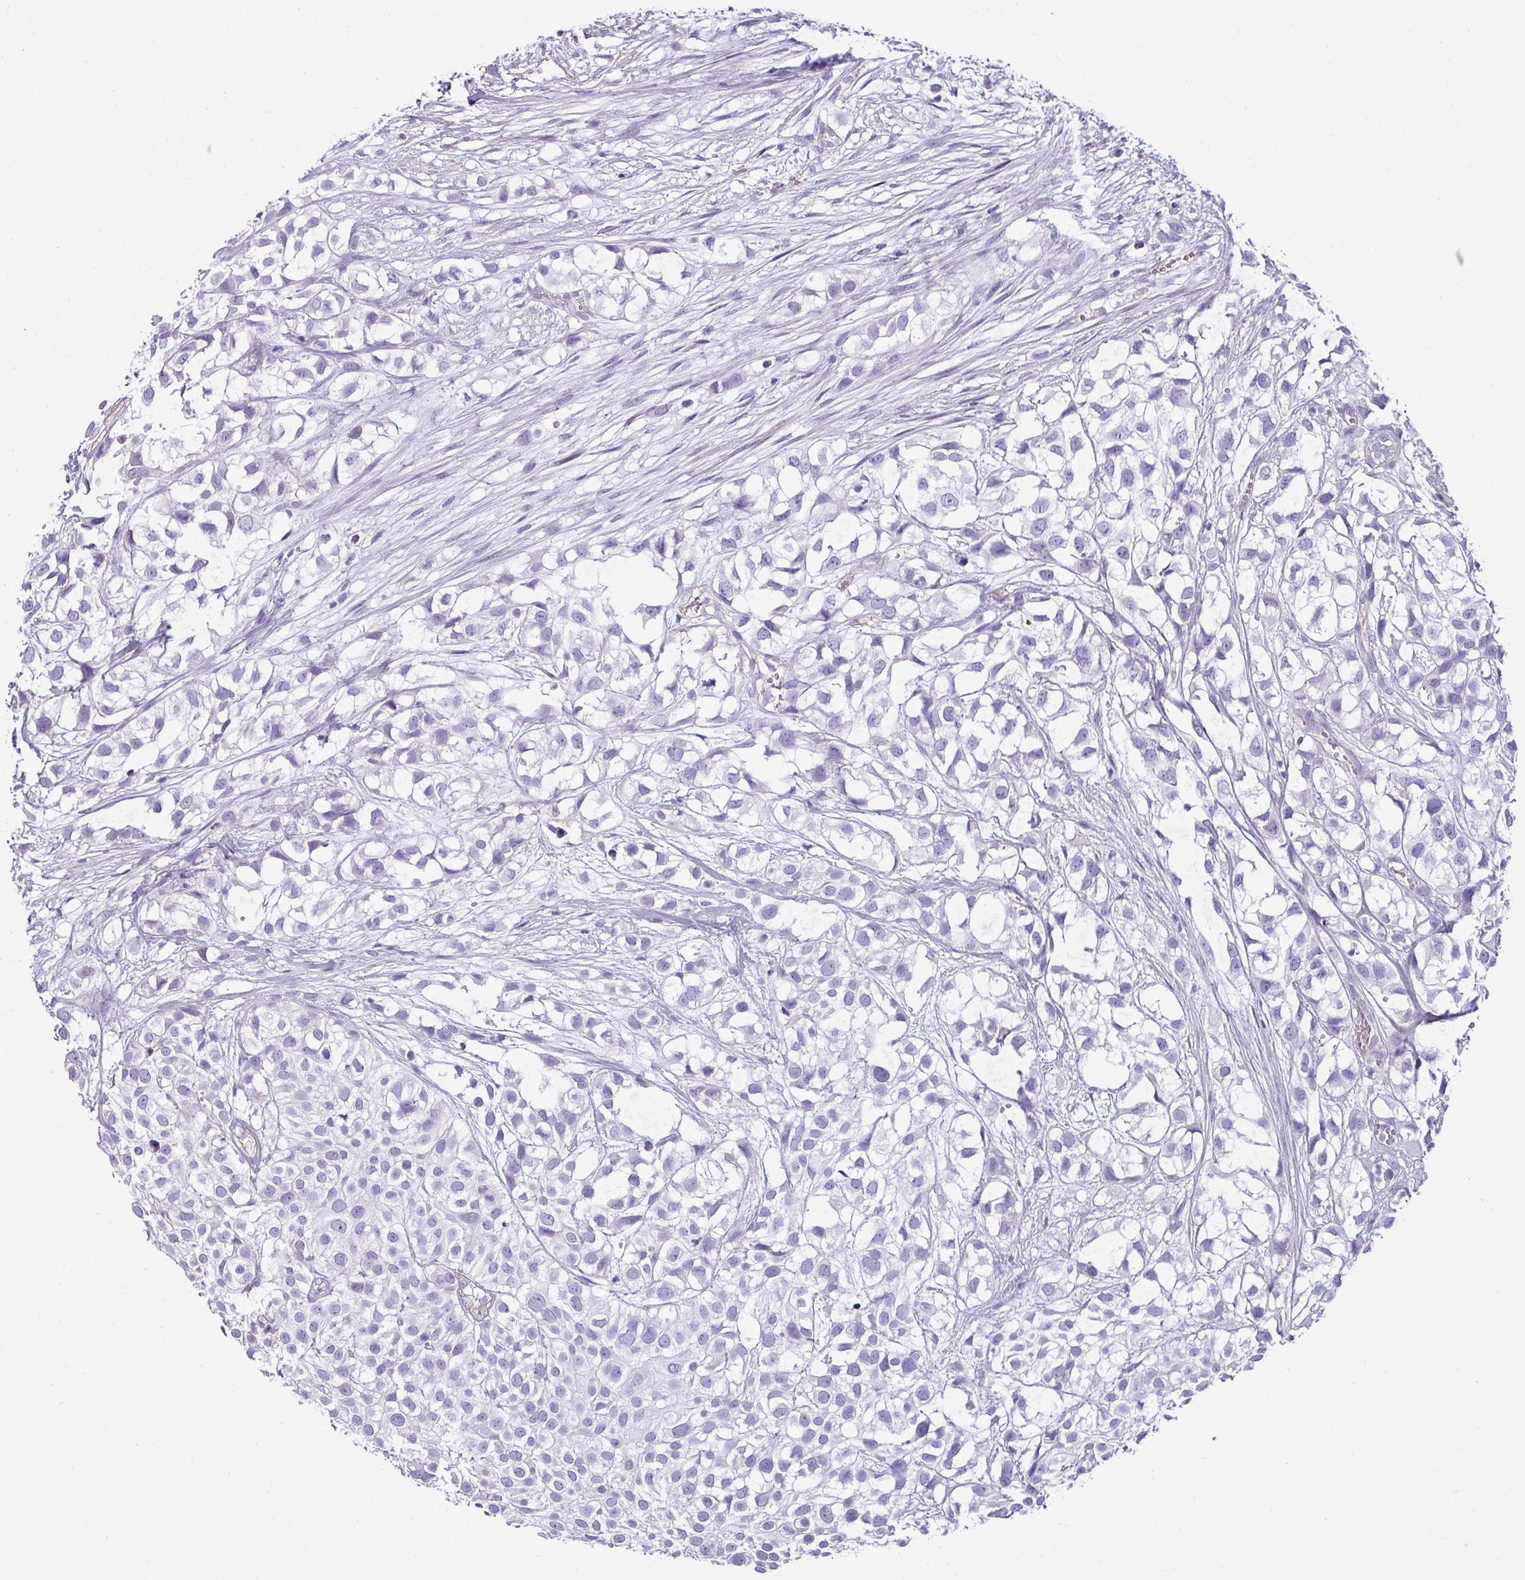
{"staining": {"intensity": "negative", "quantity": "none", "location": "none"}, "tissue": "urothelial cancer", "cell_type": "Tumor cells", "image_type": "cancer", "snomed": [{"axis": "morphology", "description": "Urothelial carcinoma, High grade"}, {"axis": "topography", "description": "Urinary bladder"}], "caption": "A photomicrograph of human urothelial carcinoma (high-grade) is negative for staining in tumor cells. (DAB (3,3'-diaminobenzidine) immunohistochemistry, high magnification).", "gene": "VCX2", "patient": {"sex": "male", "age": 56}}